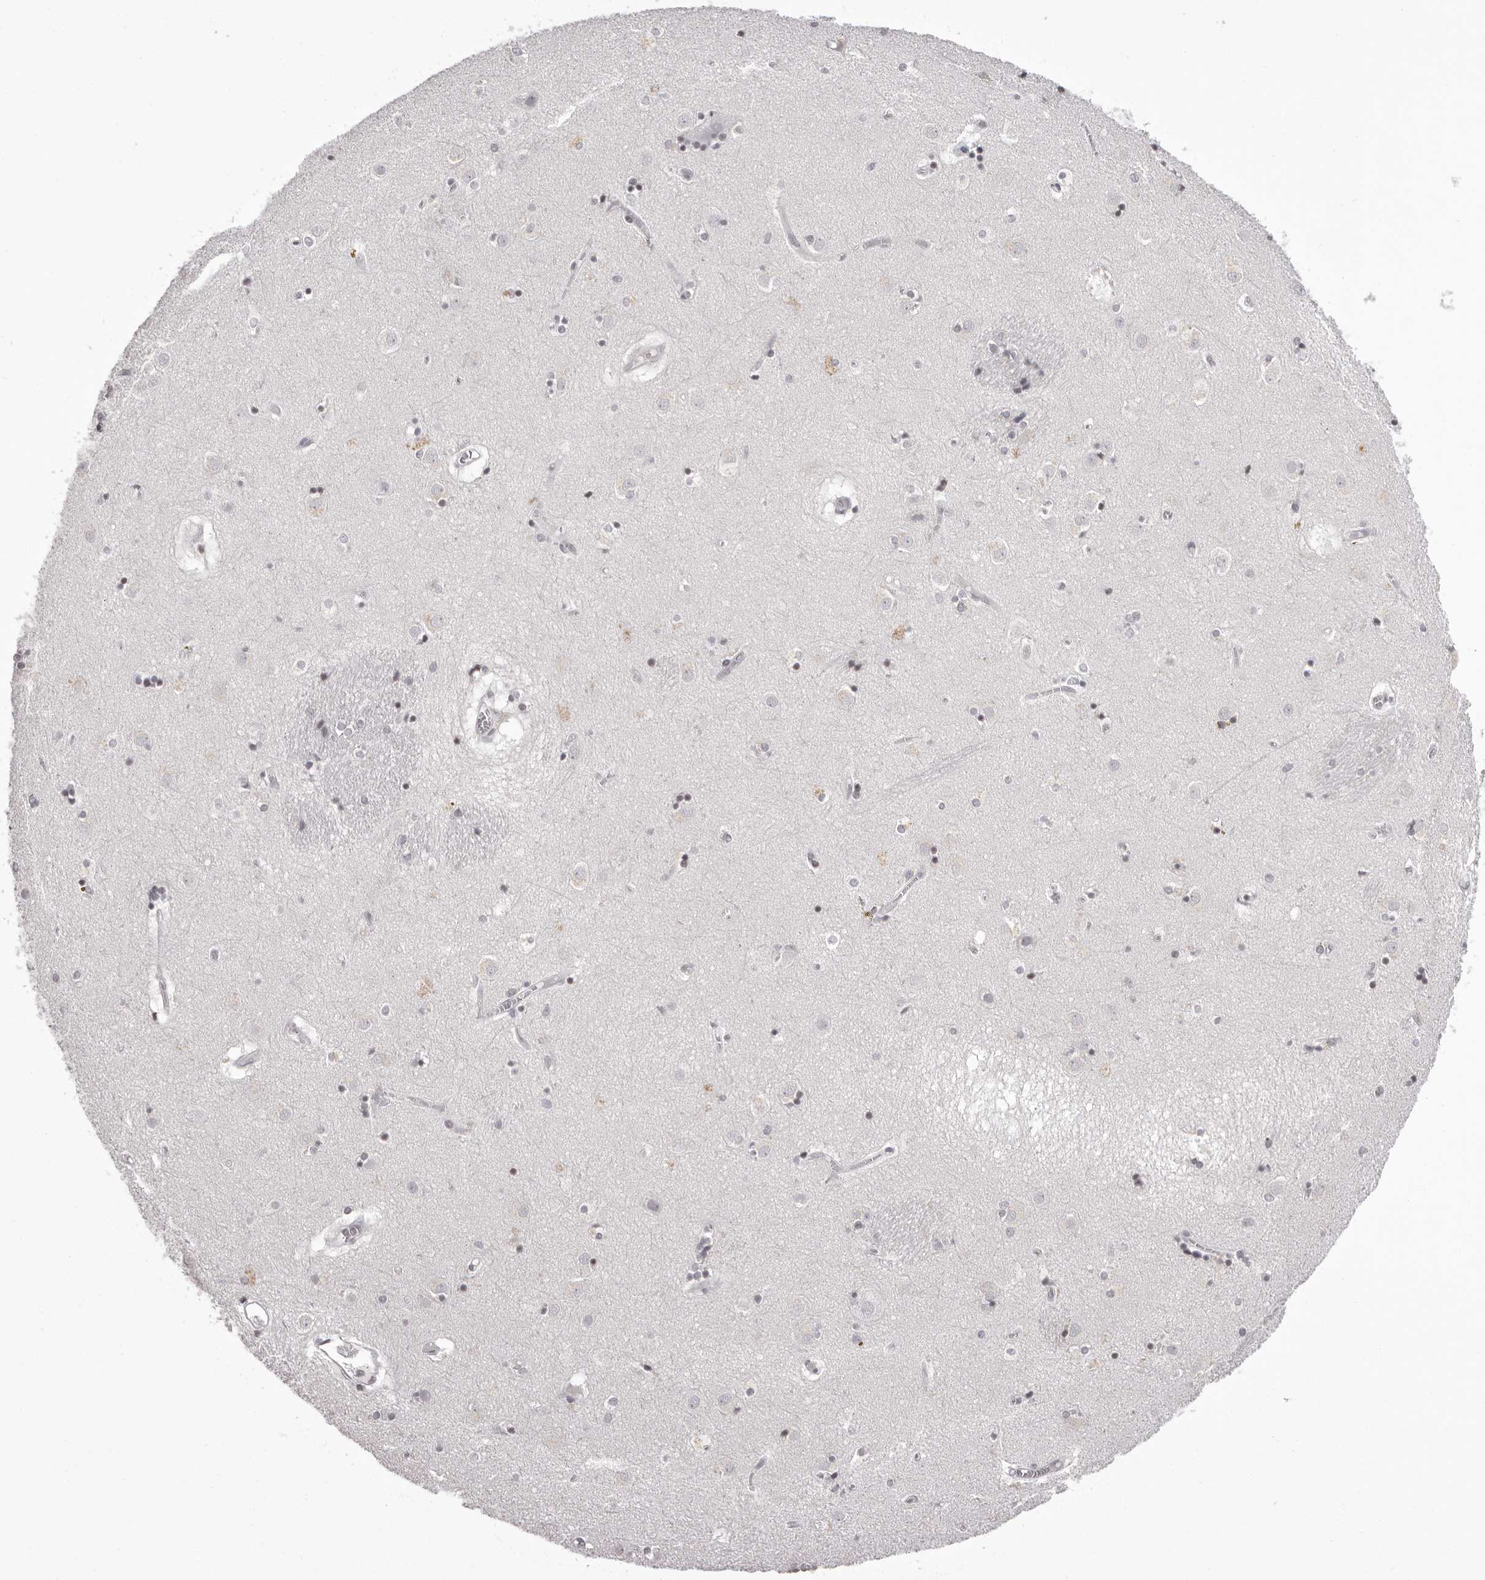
{"staining": {"intensity": "negative", "quantity": "none", "location": "none"}, "tissue": "caudate", "cell_type": "Glial cells", "image_type": "normal", "snomed": [{"axis": "morphology", "description": "Normal tissue, NOS"}, {"axis": "topography", "description": "Lateral ventricle wall"}], "caption": "DAB immunohistochemical staining of unremarkable human caudate exhibits no significant staining in glial cells. The staining is performed using DAB brown chromogen with nuclei counter-stained in using hematoxylin.", "gene": "C8orf74", "patient": {"sex": "male", "age": 70}}